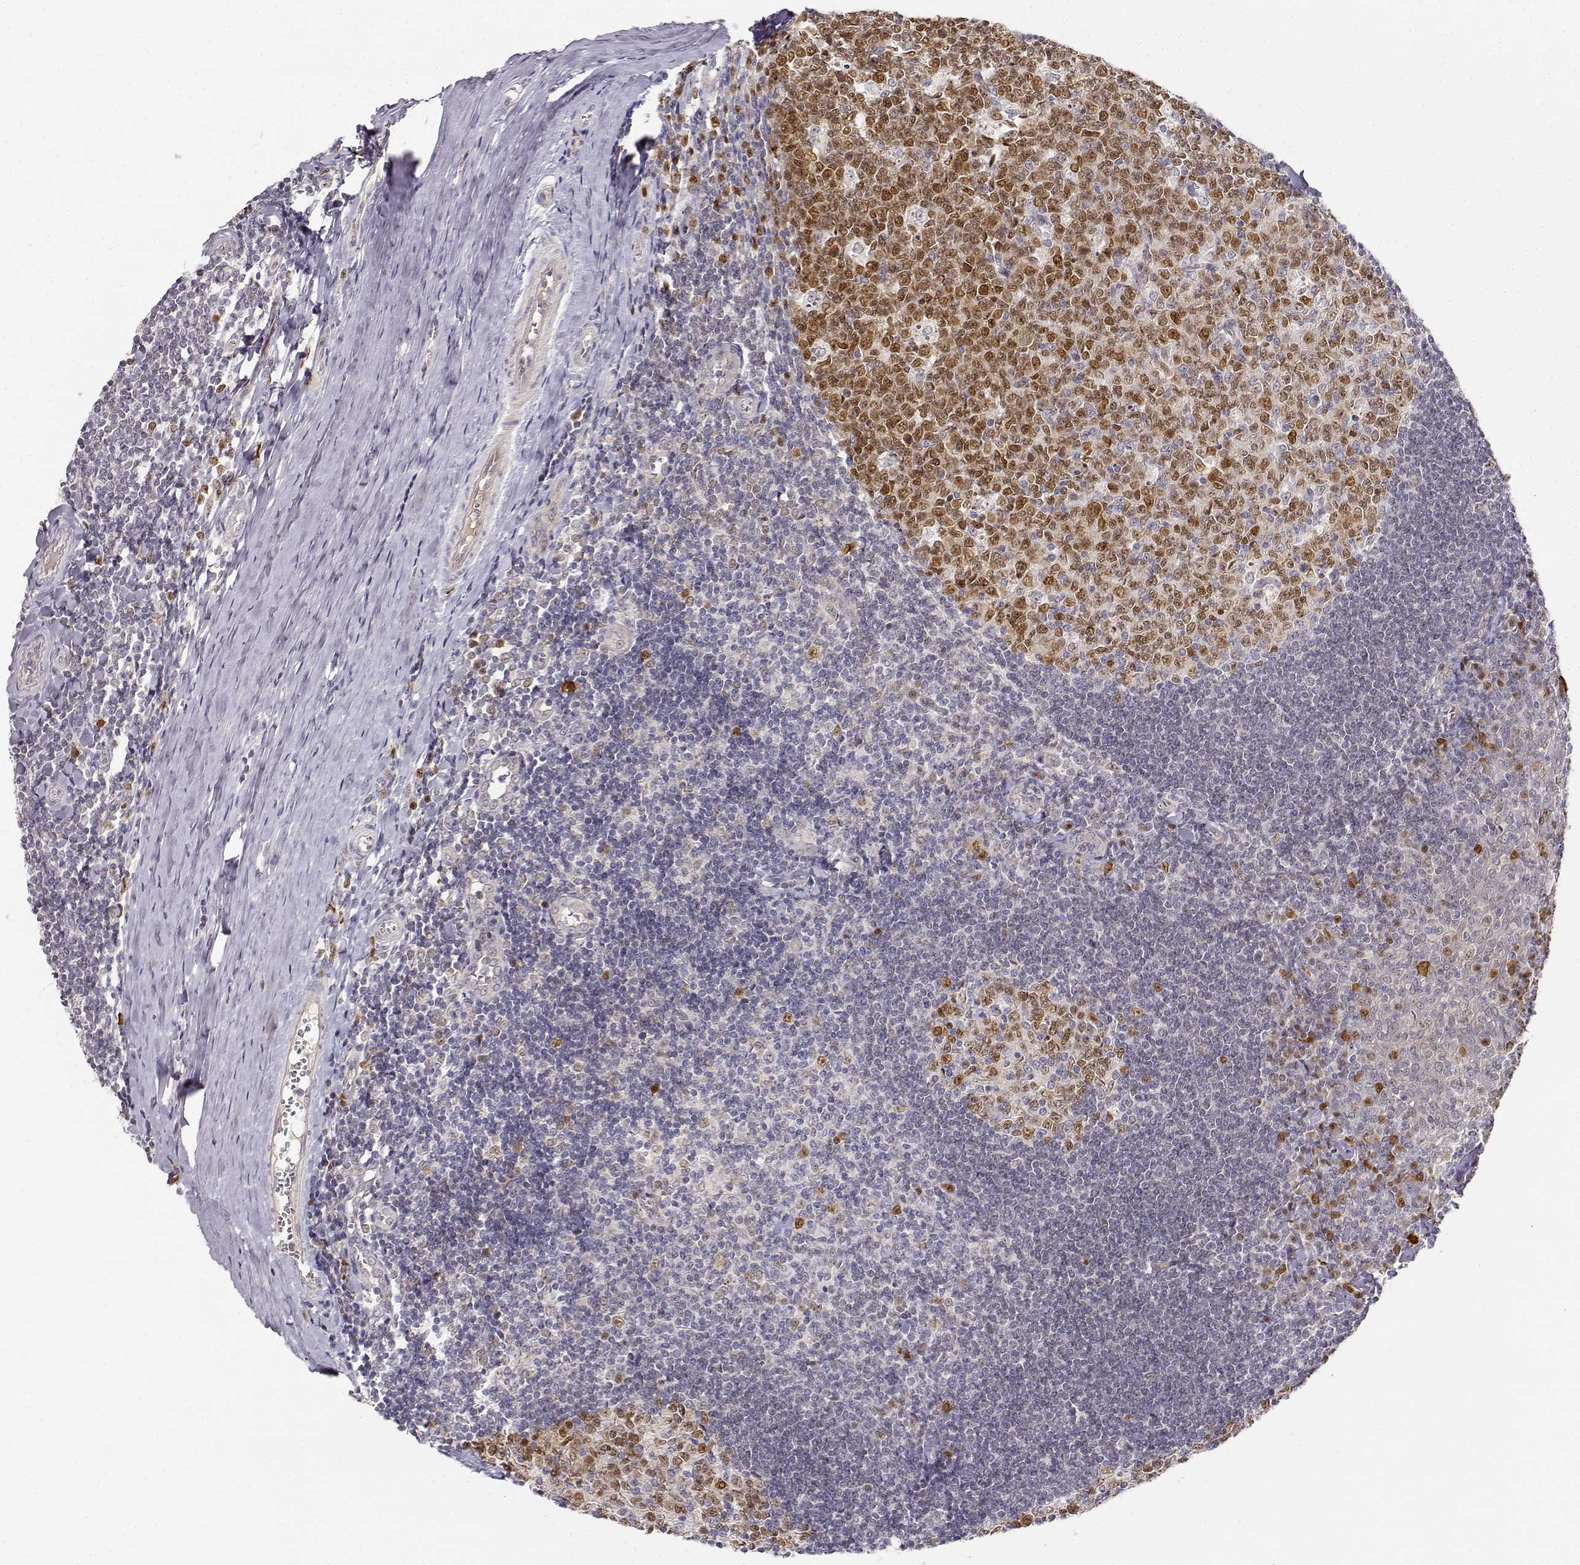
{"staining": {"intensity": "strong", "quantity": ">75%", "location": "nuclear"}, "tissue": "tonsil", "cell_type": "Germinal center cells", "image_type": "normal", "snomed": [{"axis": "morphology", "description": "Normal tissue, NOS"}, {"axis": "topography", "description": "Tonsil"}], "caption": "Immunohistochemistry (IHC) (DAB (3,3'-diaminobenzidine)) staining of unremarkable human tonsil displays strong nuclear protein positivity in about >75% of germinal center cells.", "gene": "EAF2", "patient": {"sex": "female", "age": 12}}